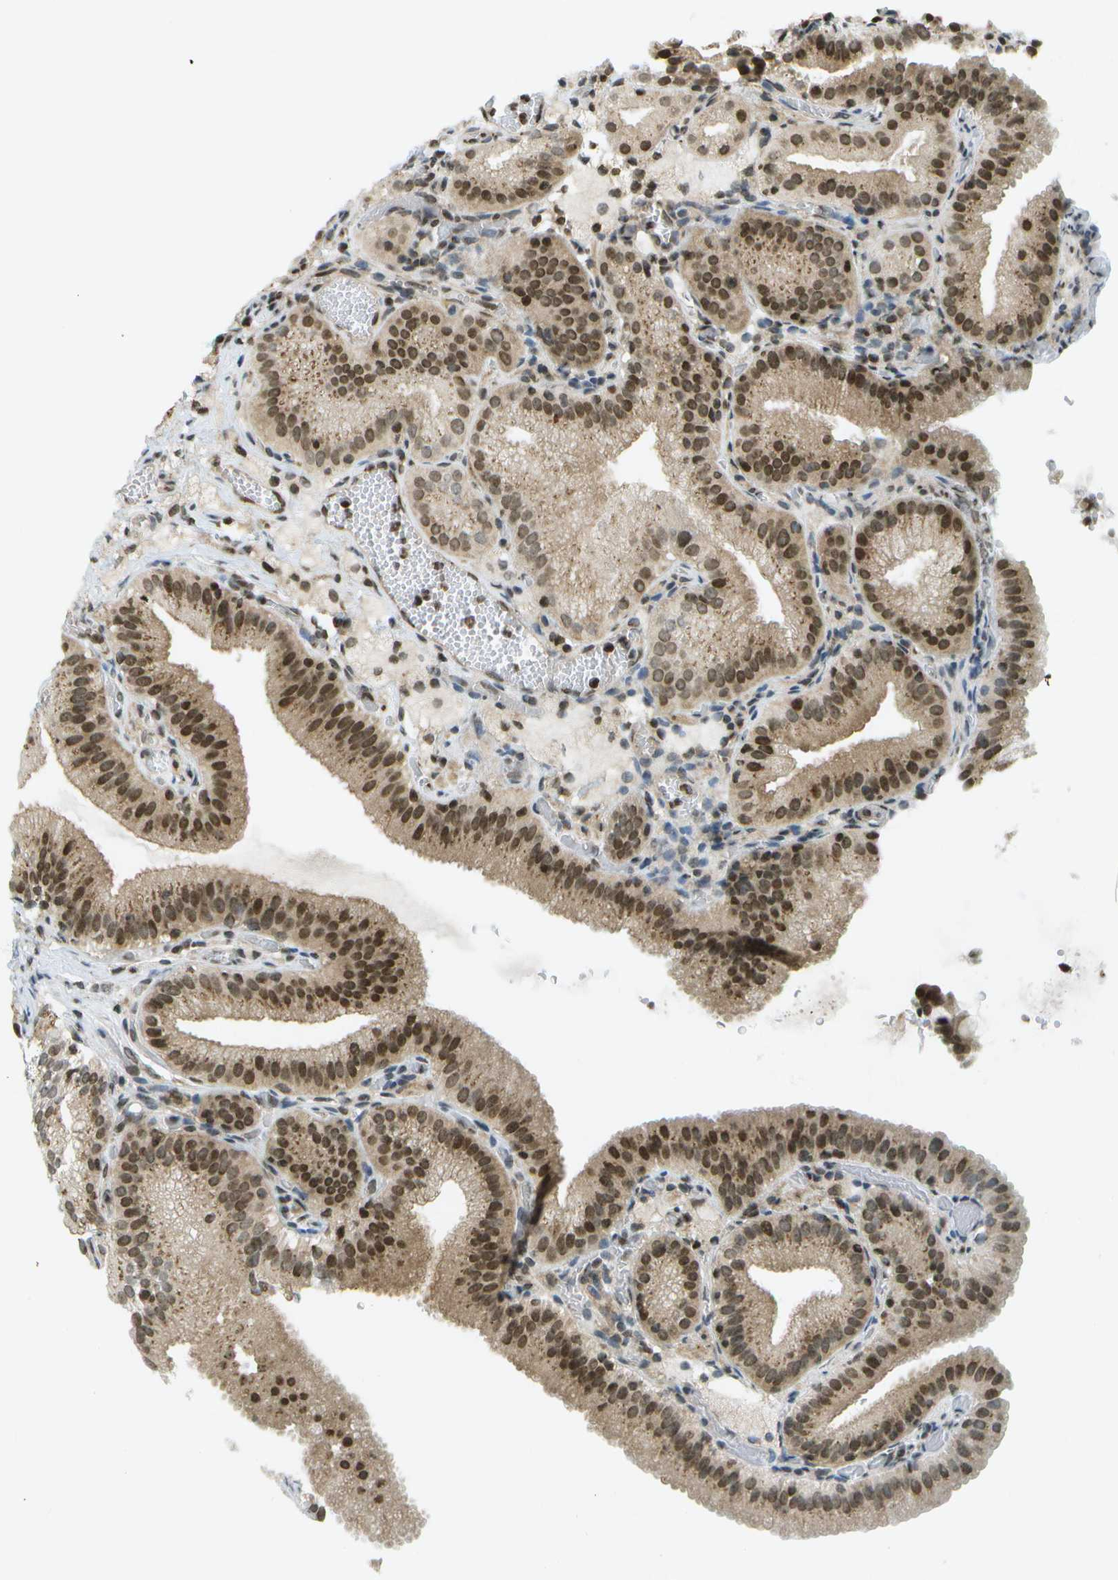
{"staining": {"intensity": "strong", "quantity": ">75%", "location": "cytoplasmic/membranous,nuclear"}, "tissue": "gallbladder", "cell_type": "Glandular cells", "image_type": "normal", "snomed": [{"axis": "morphology", "description": "Normal tissue, NOS"}, {"axis": "topography", "description": "Gallbladder"}], "caption": "Glandular cells demonstrate strong cytoplasmic/membranous,nuclear positivity in approximately >75% of cells in benign gallbladder. Ihc stains the protein in brown and the nuclei are stained blue.", "gene": "EVC", "patient": {"sex": "male", "age": 54}}